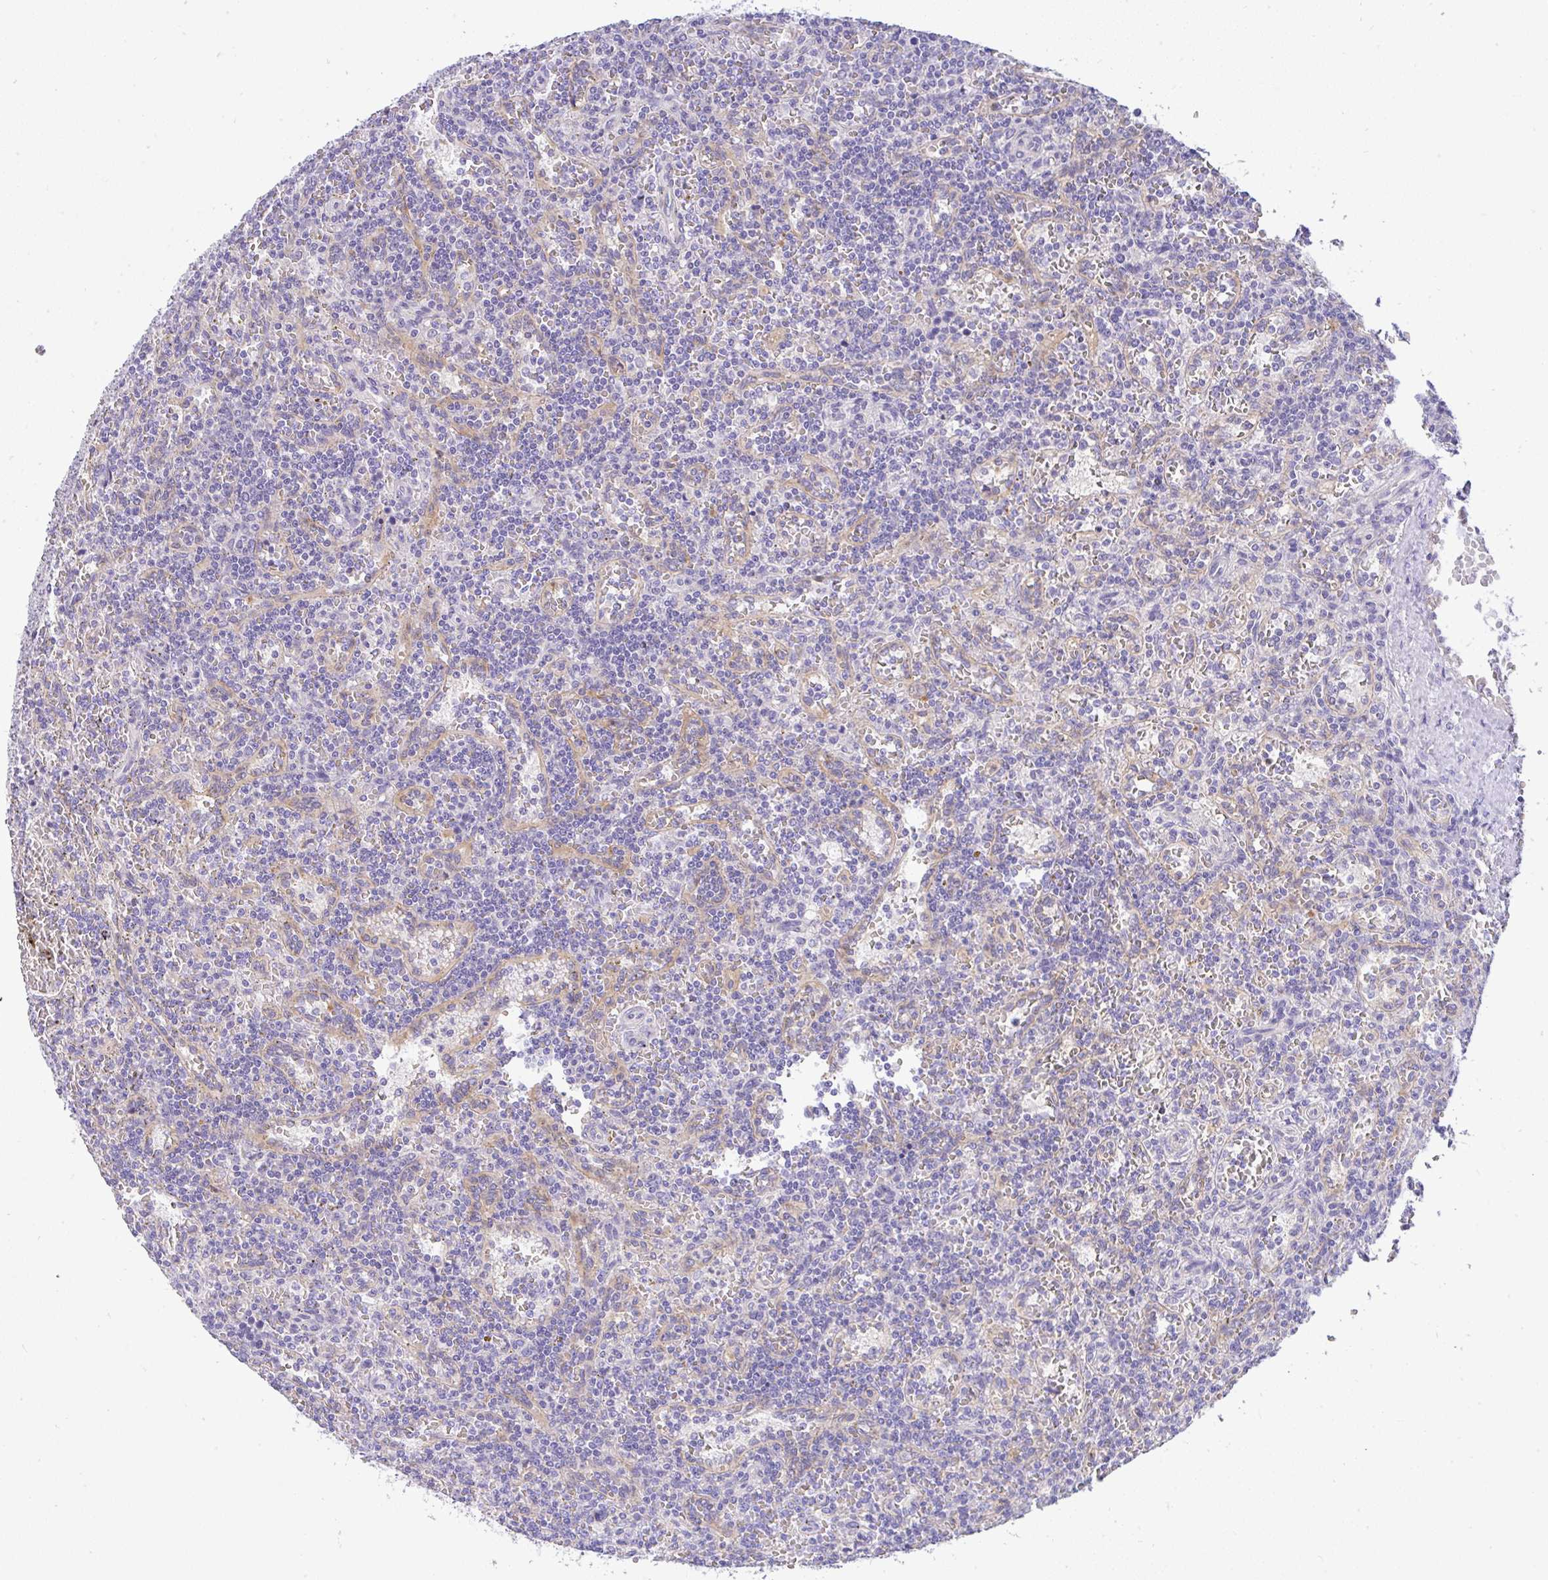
{"staining": {"intensity": "negative", "quantity": "none", "location": "none"}, "tissue": "lymphoma", "cell_type": "Tumor cells", "image_type": "cancer", "snomed": [{"axis": "morphology", "description": "Malignant lymphoma, non-Hodgkin's type, Low grade"}, {"axis": "topography", "description": "Spleen"}], "caption": "Immunohistochemistry of human malignant lymphoma, non-Hodgkin's type (low-grade) demonstrates no positivity in tumor cells.", "gene": "FAM177A1", "patient": {"sex": "male", "age": 73}}